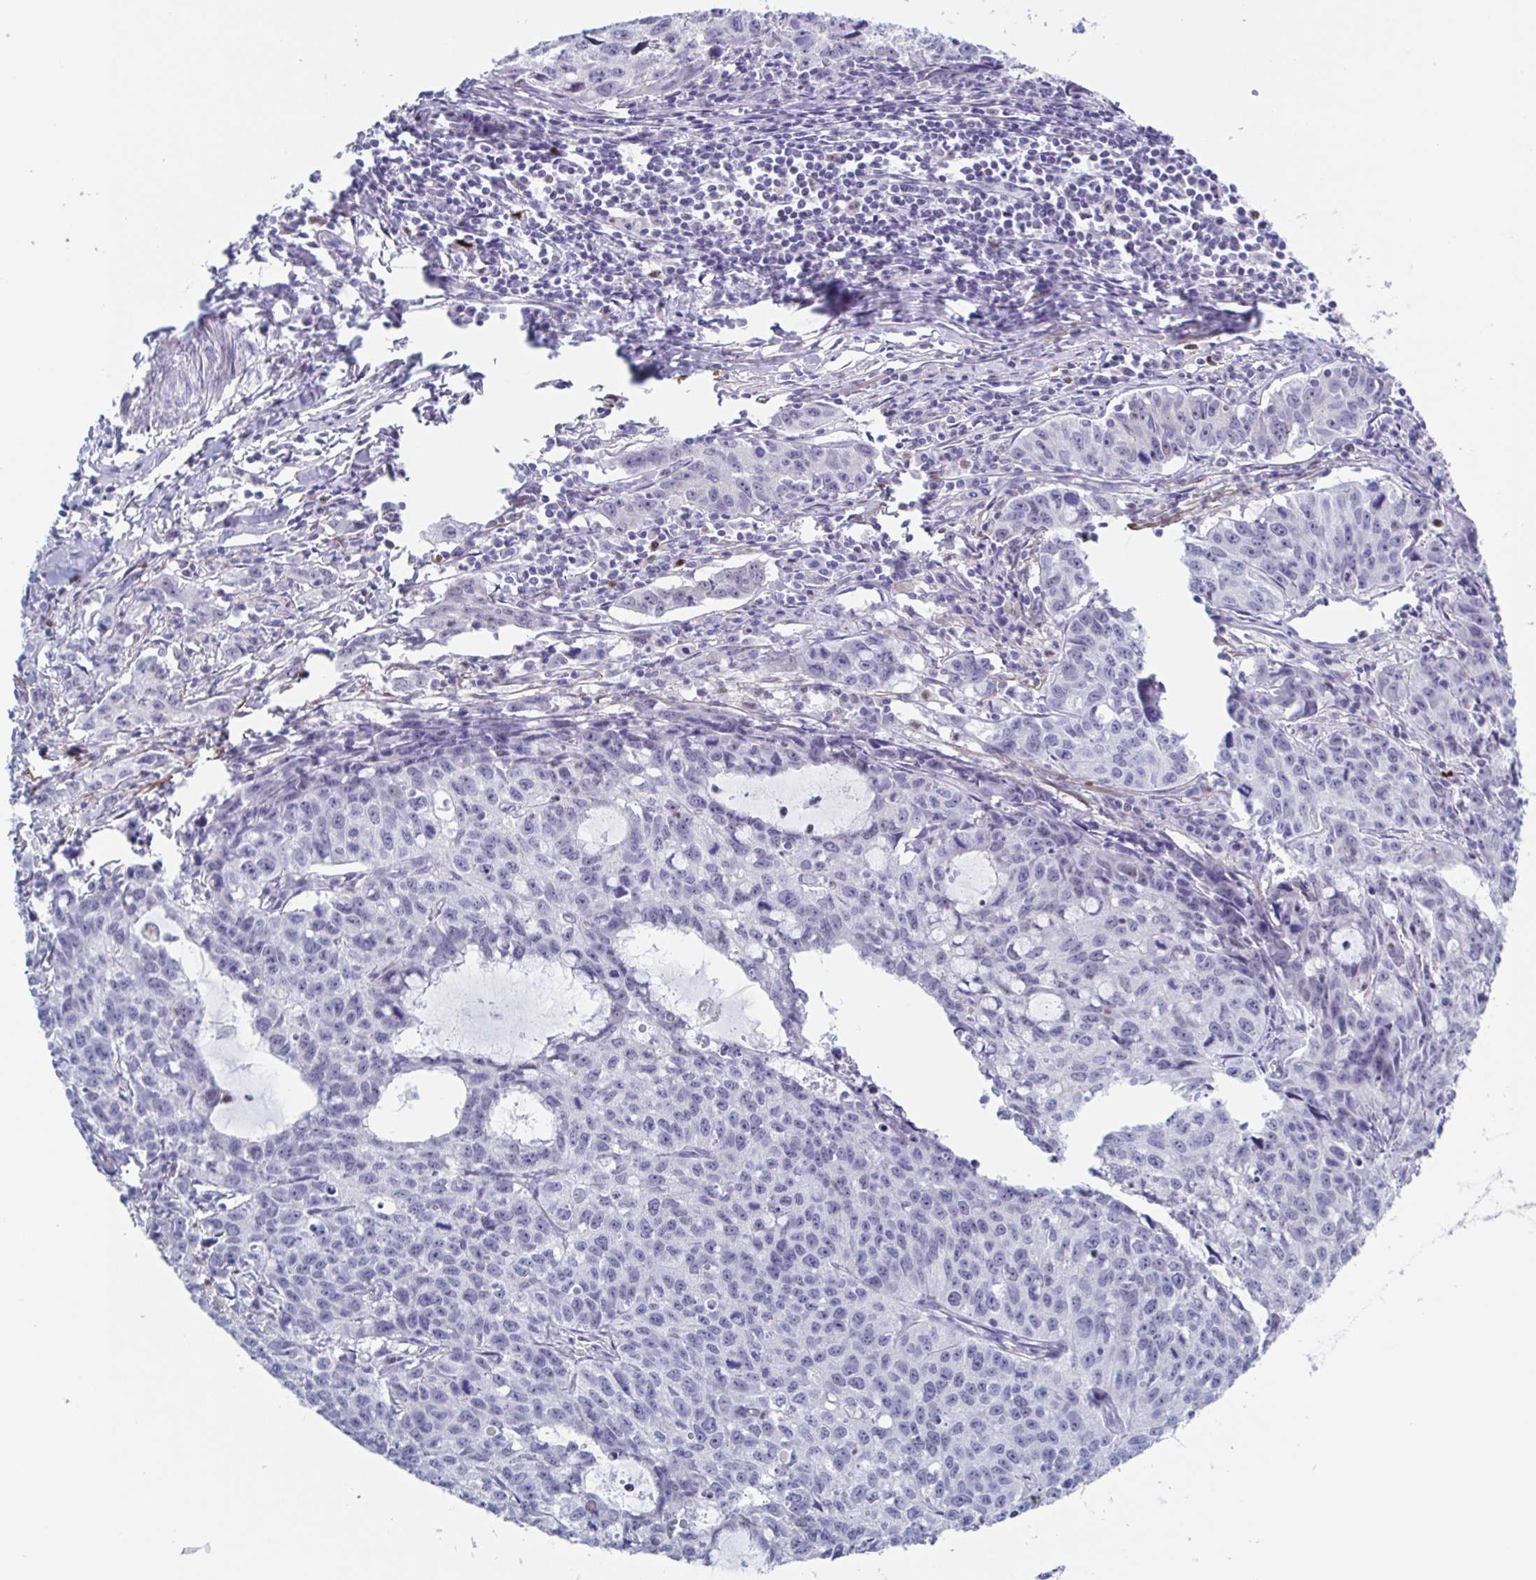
{"staining": {"intensity": "negative", "quantity": "none", "location": "none"}, "tissue": "cervical cancer", "cell_type": "Tumor cells", "image_type": "cancer", "snomed": [{"axis": "morphology", "description": "Squamous cell carcinoma, NOS"}, {"axis": "topography", "description": "Cervix"}], "caption": "Human cervical cancer stained for a protein using IHC exhibits no positivity in tumor cells.", "gene": "PBOV1", "patient": {"sex": "female", "age": 28}}